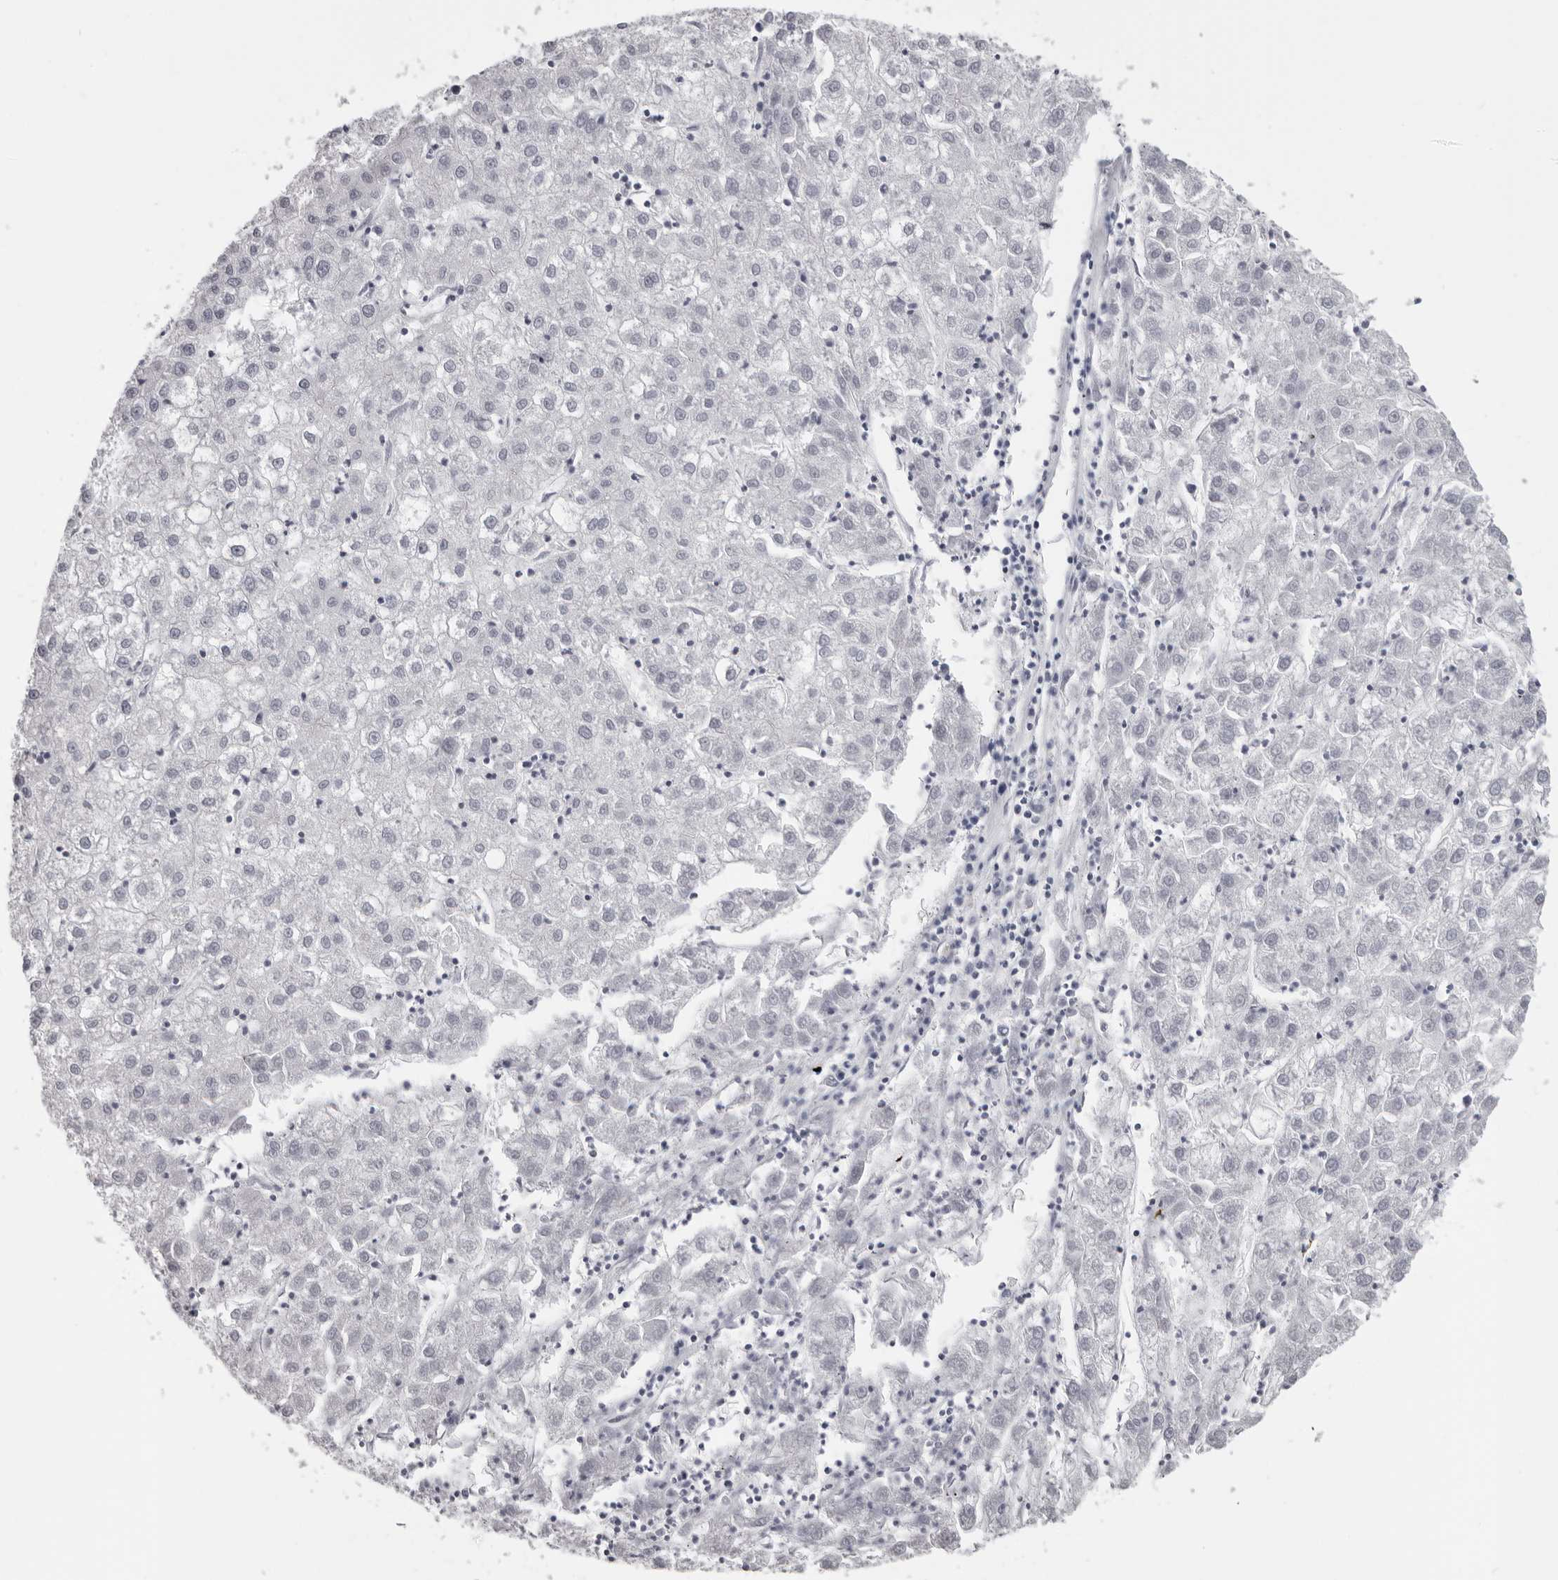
{"staining": {"intensity": "negative", "quantity": "none", "location": "none"}, "tissue": "liver cancer", "cell_type": "Tumor cells", "image_type": "cancer", "snomed": [{"axis": "morphology", "description": "Carcinoma, Hepatocellular, NOS"}, {"axis": "topography", "description": "Liver"}], "caption": "IHC of liver hepatocellular carcinoma shows no staining in tumor cells.", "gene": "DNALI1", "patient": {"sex": "male", "age": 72}}